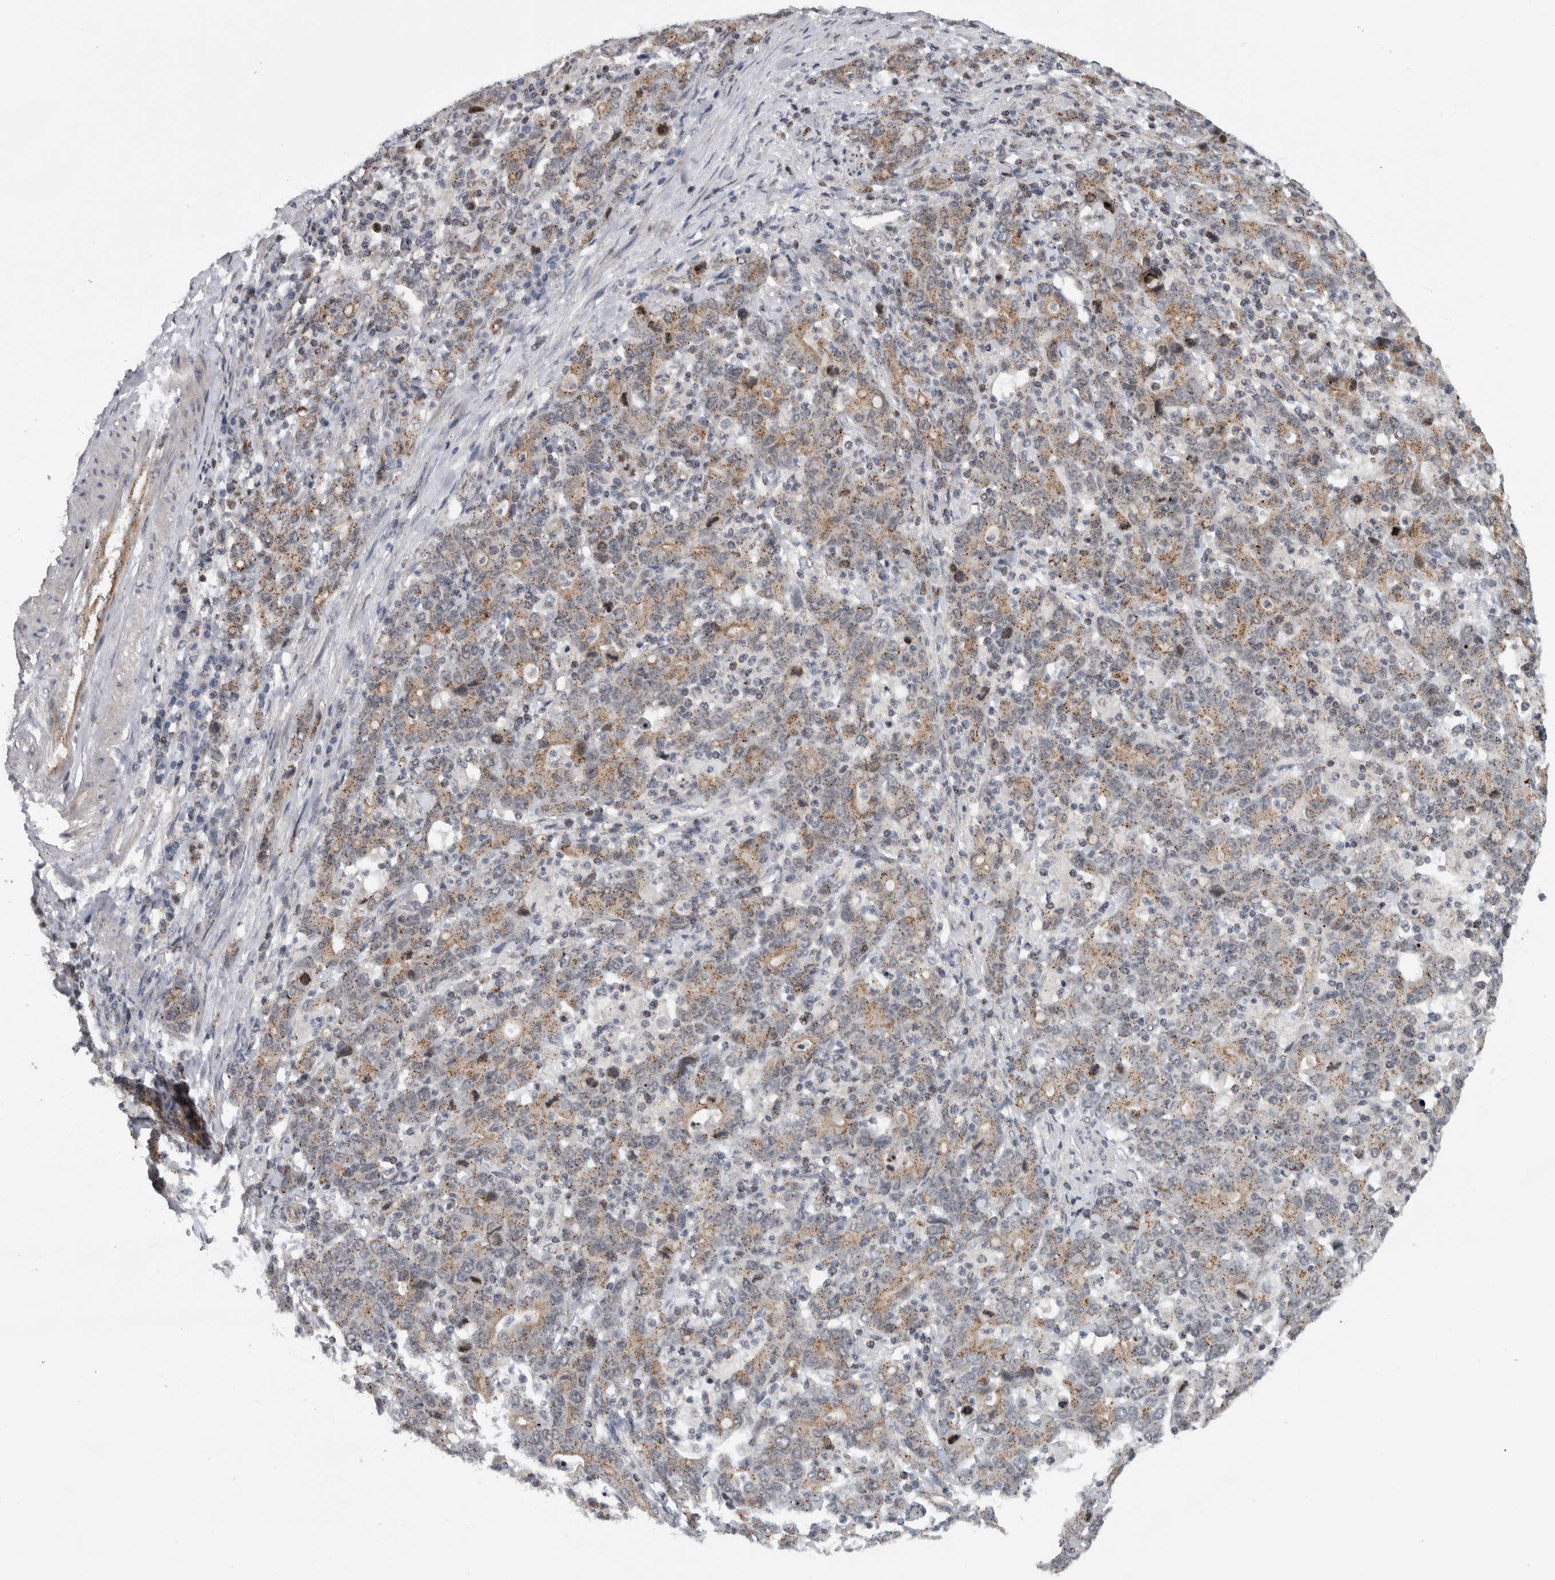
{"staining": {"intensity": "weak", "quantity": ">75%", "location": "cytoplasmic/membranous"}, "tissue": "stomach cancer", "cell_type": "Tumor cells", "image_type": "cancer", "snomed": [{"axis": "morphology", "description": "Adenocarcinoma, NOS"}, {"axis": "topography", "description": "Stomach, upper"}], "caption": "Immunohistochemical staining of human adenocarcinoma (stomach) exhibits low levels of weak cytoplasmic/membranous protein expression in about >75% of tumor cells. (DAB IHC, brown staining for protein, blue staining for nuclei).", "gene": "MSL1", "patient": {"sex": "male", "age": 69}}